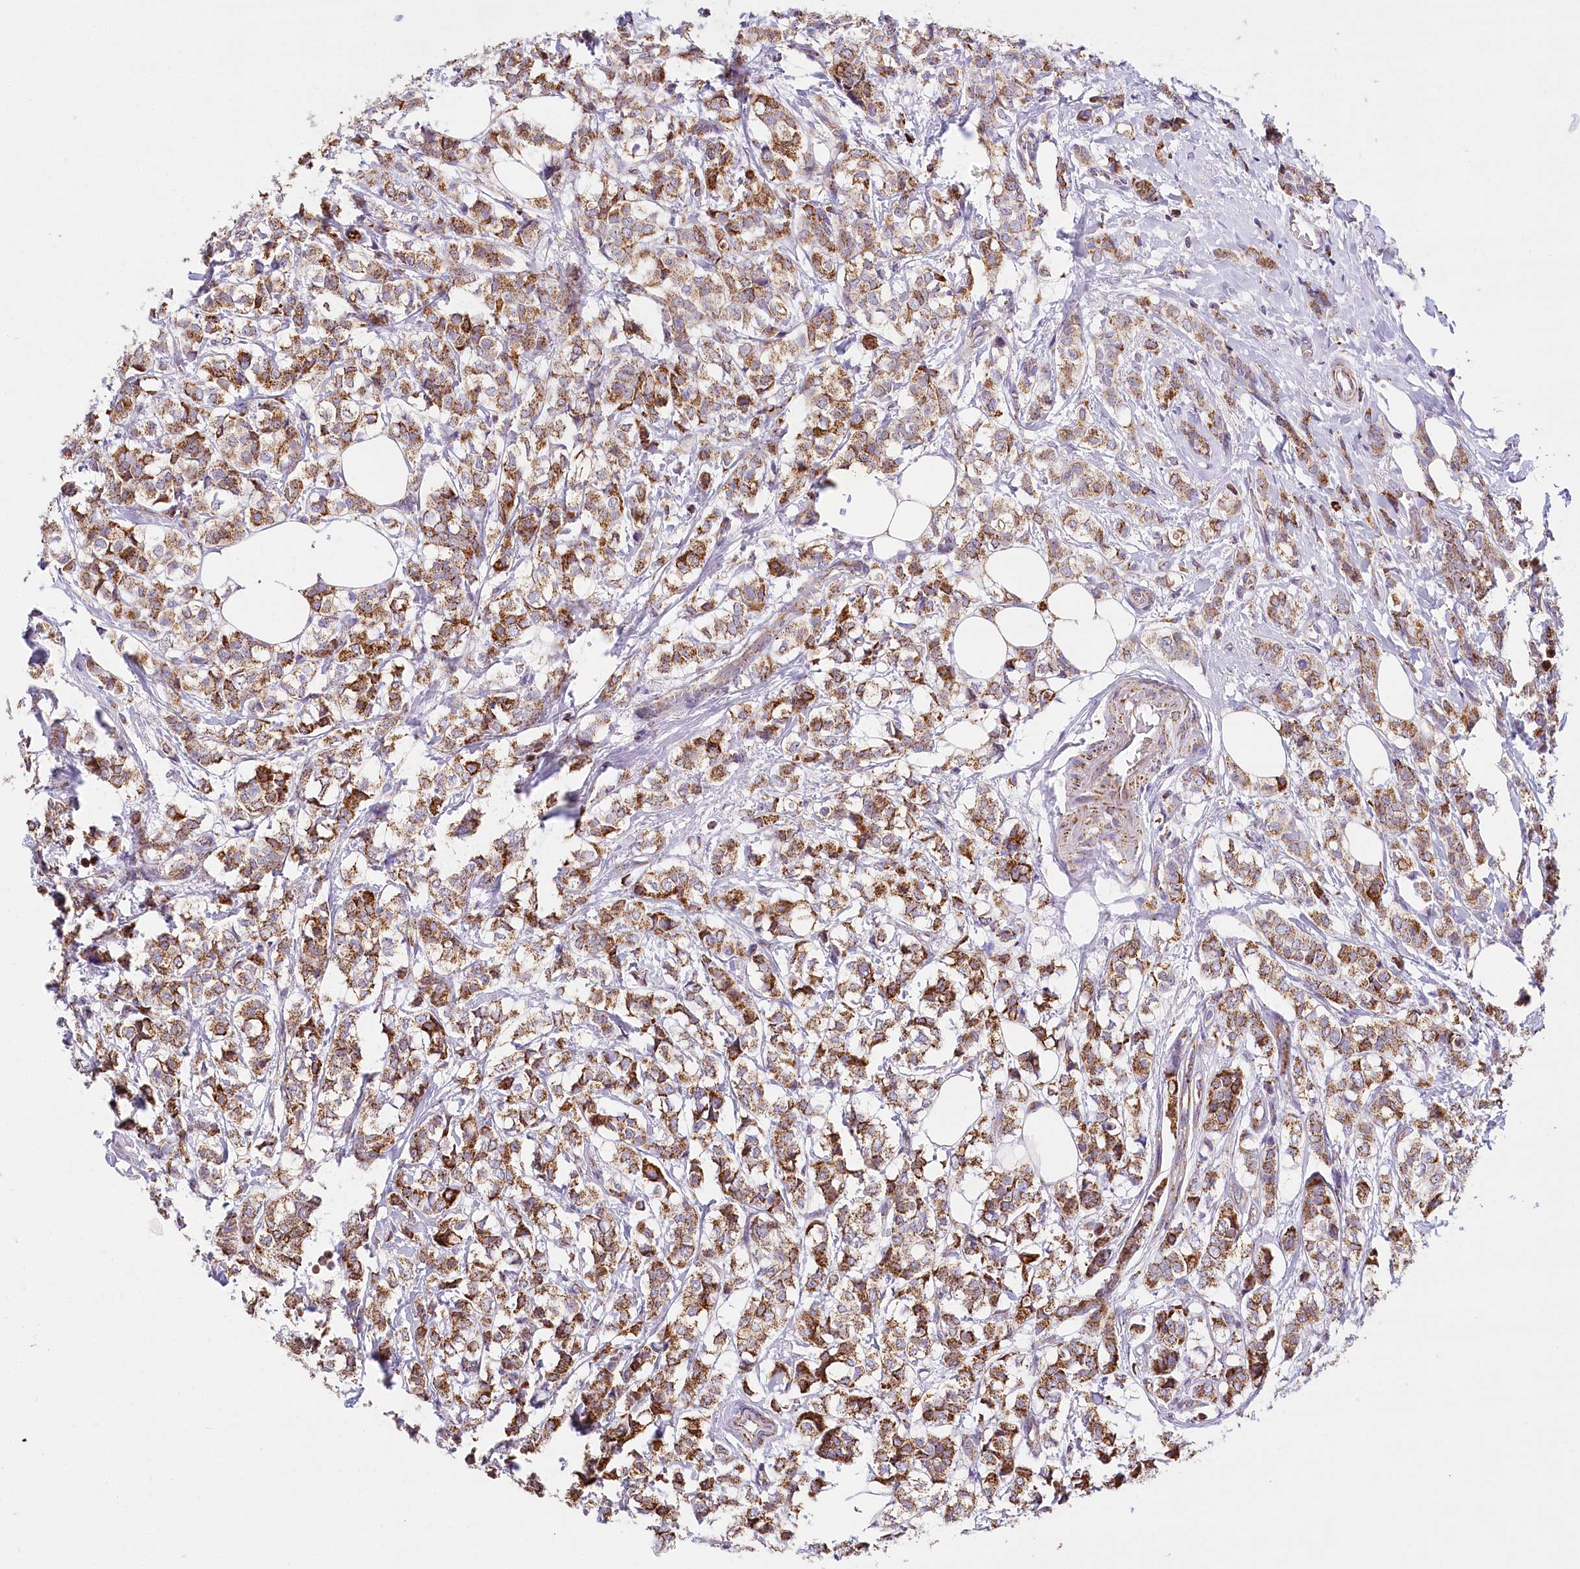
{"staining": {"intensity": "strong", "quantity": ">75%", "location": "cytoplasmic/membranous"}, "tissue": "breast cancer", "cell_type": "Tumor cells", "image_type": "cancer", "snomed": [{"axis": "morphology", "description": "Lobular carcinoma"}, {"axis": "topography", "description": "Breast"}], "caption": "A brown stain highlights strong cytoplasmic/membranous expression of a protein in breast cancer tumor cells. Nuclei are stained in blue.", "gene": "LSS", "patient": {"sex": "female", "age": 60}}